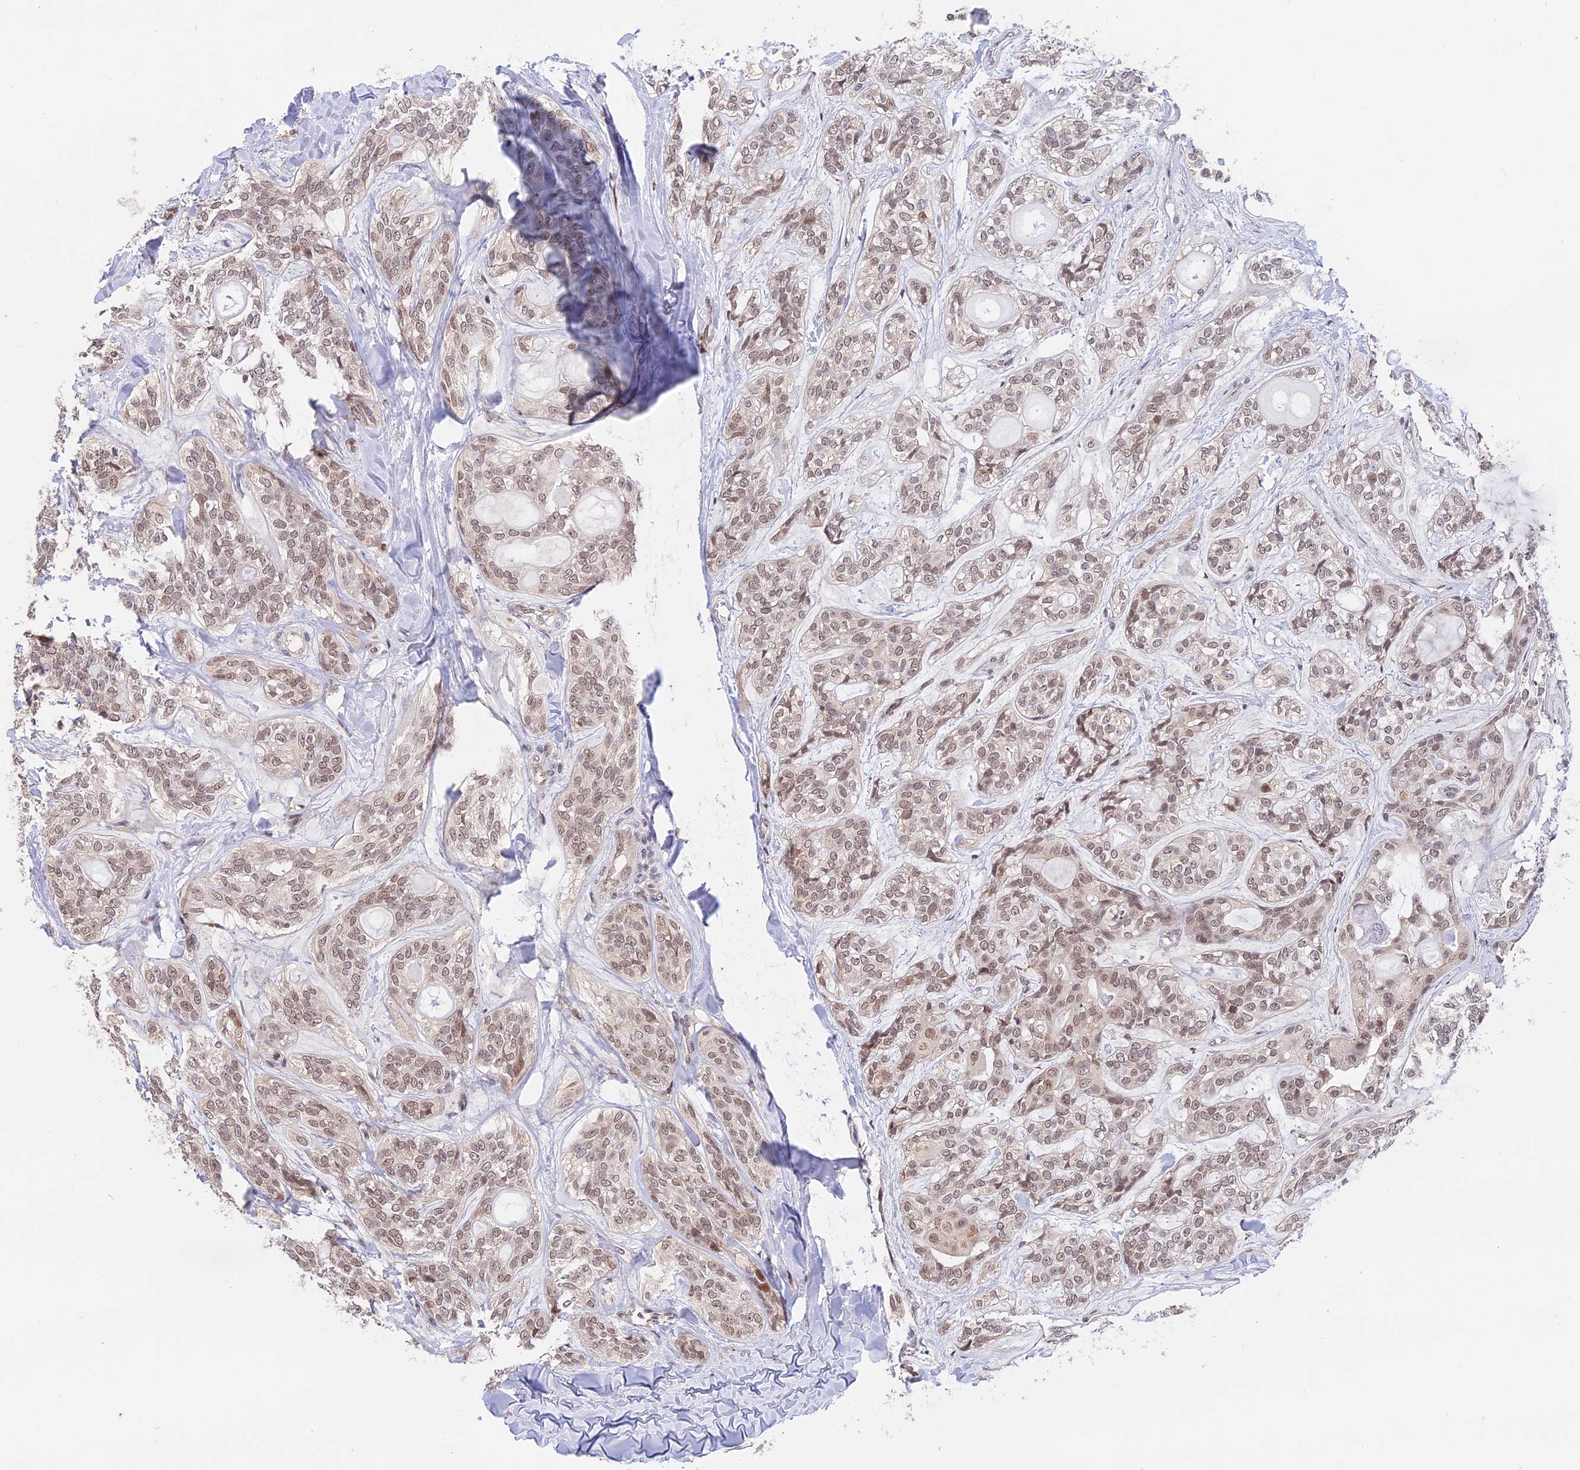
{"staining": {"intensity": "weak", "quantity": "25%-75%", "location": "nuclear"}, "tissue": "head and neck cancer", "cell_type": "Tumor cells", "image_type": "cancer", "snomed": [{"axis": "morphology", "description": "Adenocarcinoma, NOS"}, {"axis": "topography", "description": "Head-Neck"}], "caption": "Immunohistochemistry (IHC) staining of adenocarcinoma (head and neck), which reveals low levels of weak nuclear expression in approximately 25%-75% of tumor cells indicating weak nuclear protein expression. The staining was performed using DAB (brown) for protein detection and nuclei were counterstained in hematoxylin (blue).", "gene": "POLR2C", "patient": {"sex": "male", "age": 66}}